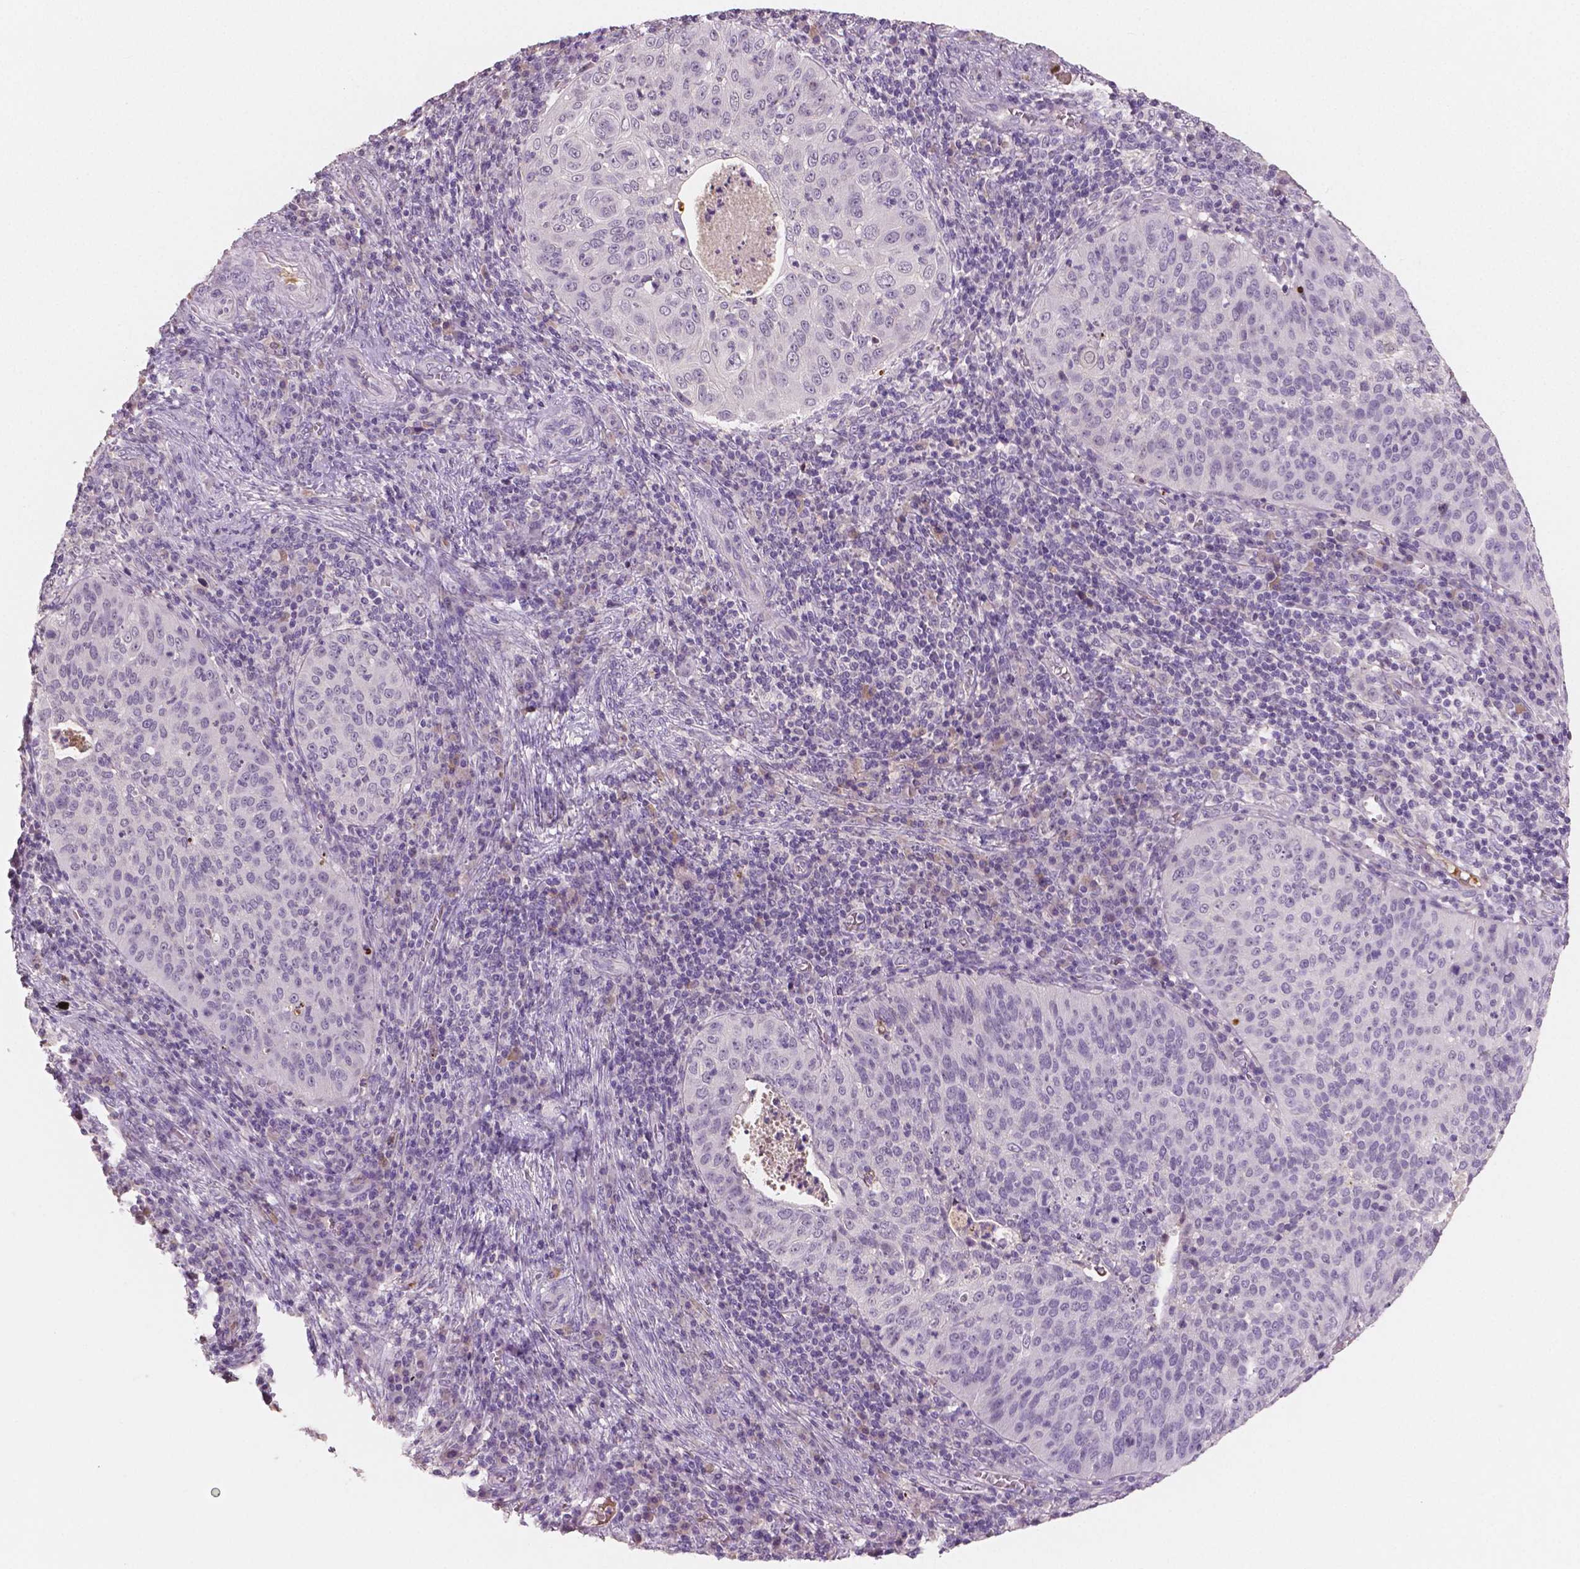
{"staining": {"intensity": "negative", "quantity": "none", "location": "none"}, "tissue": "cervical cancer", "cell_type": "Tumor cells", "image_type": "cancer", "snomed": [{"axis": "morphology", "description": "Squamous cell carcinoma, NOS"}, {"axis": "topography", "description": "Cervix"}], "caption": "High magnification brightfield microscopy of cervical cancer (squamous cell carcinoma) stained with DAB (brown) and counterstained with hematoxylin (blue): tumor cells show no significant staining.", "gene": "APOA4", "patient": {"sex": "female", "age": 39}}